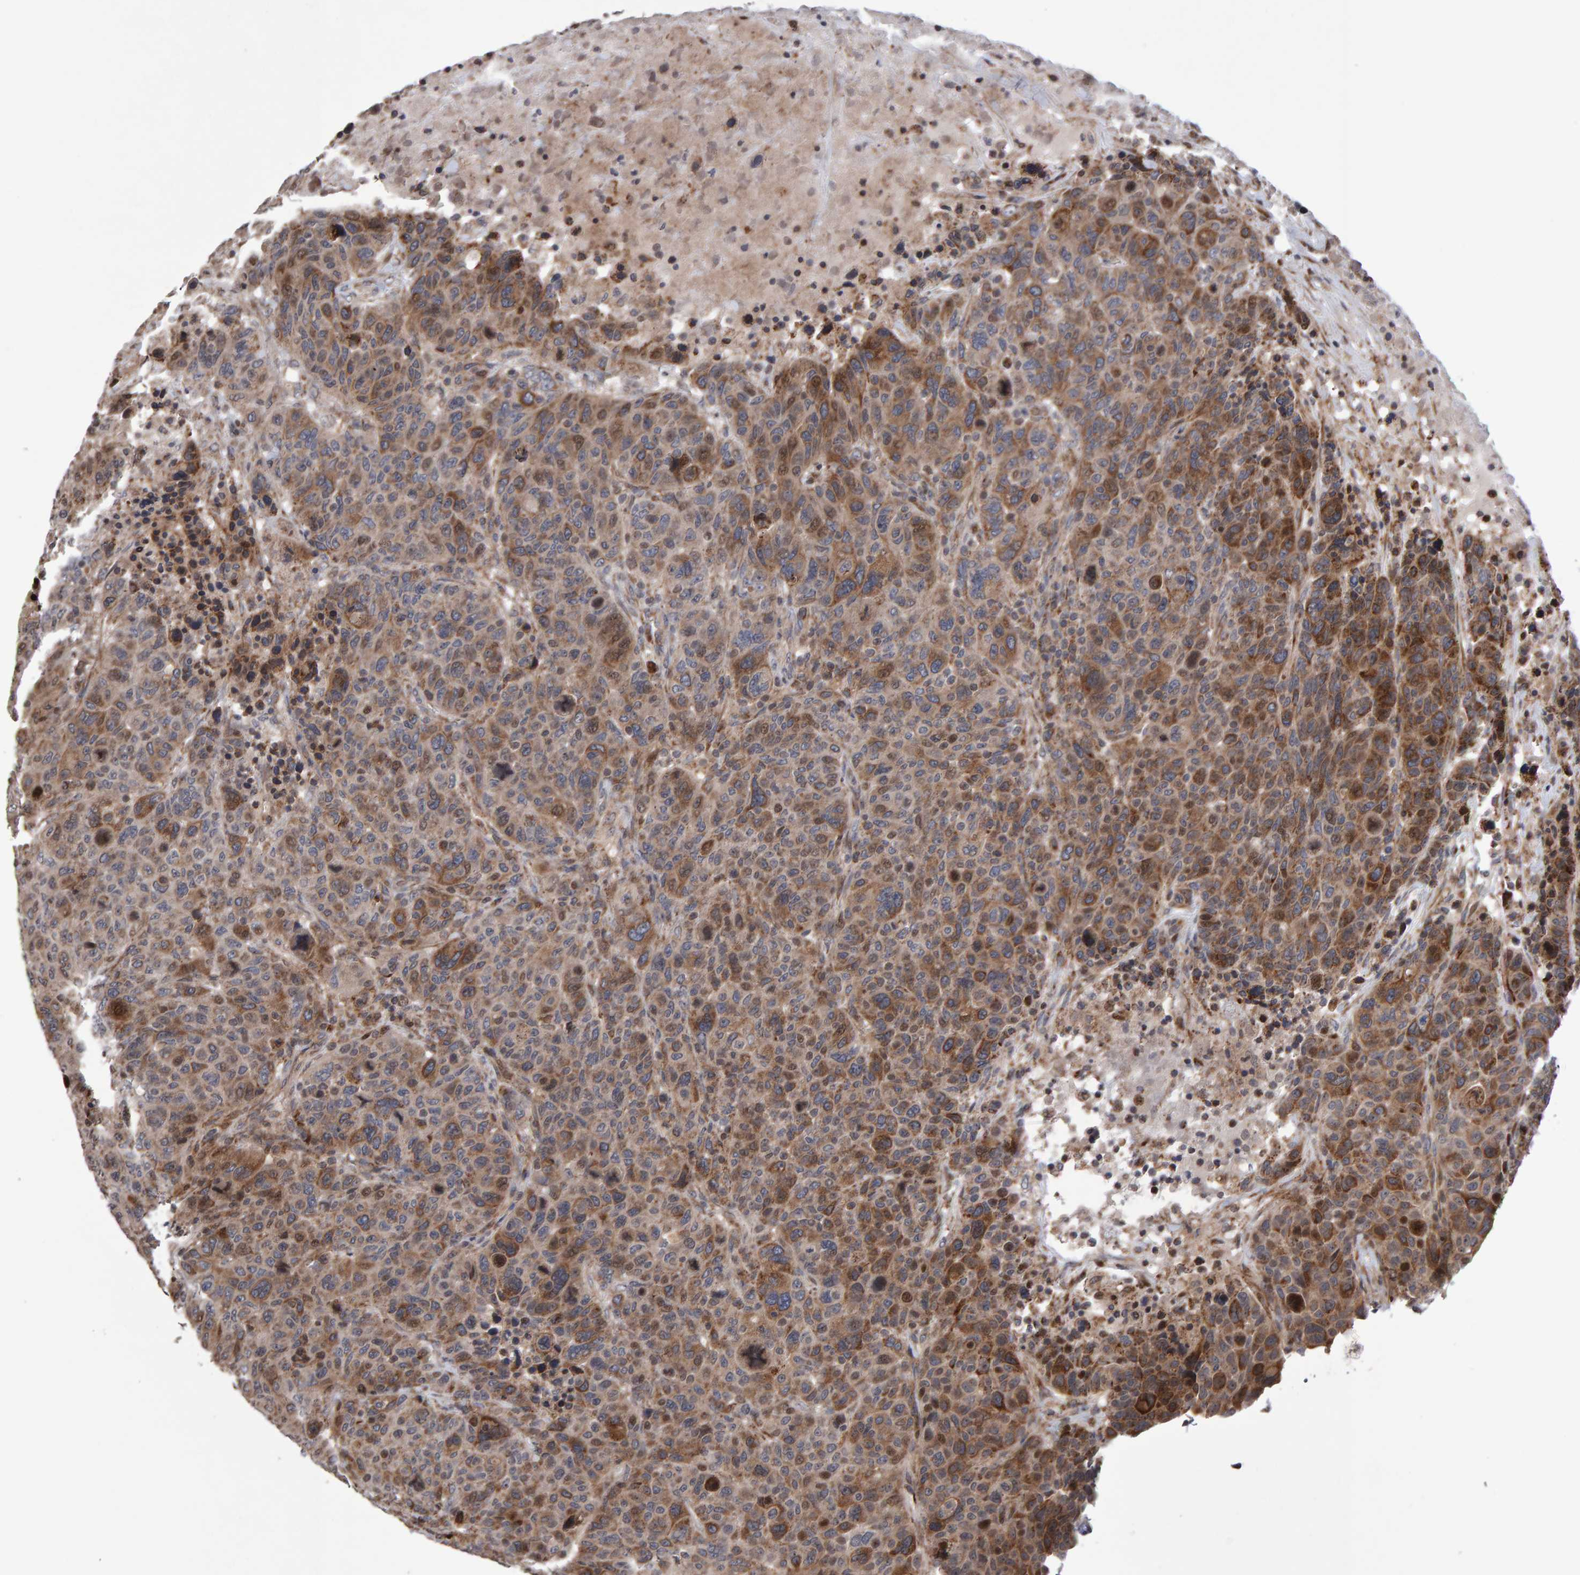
{"staining": {"intensity": "moderate", "quantity": ">75%", "location": "cytoplasmic/membranous"}, "tissue": "breast cancer", "cell_type": "Tumor cells", "image_type": "cancer", "snomed": [{"axis": "morphology", "description": "Duct carcinoma"}, {"axis": "topography", "description": "Breast"}], "caption": "Brown immunohistochemical staining in invasive ductal carcinoma (breast) exhibits moderate cytoplasmic/membranous staining in approximately >75% of tumor cells.", "gene": "PECR", "patient": {"sex": "female", "age": 37}}